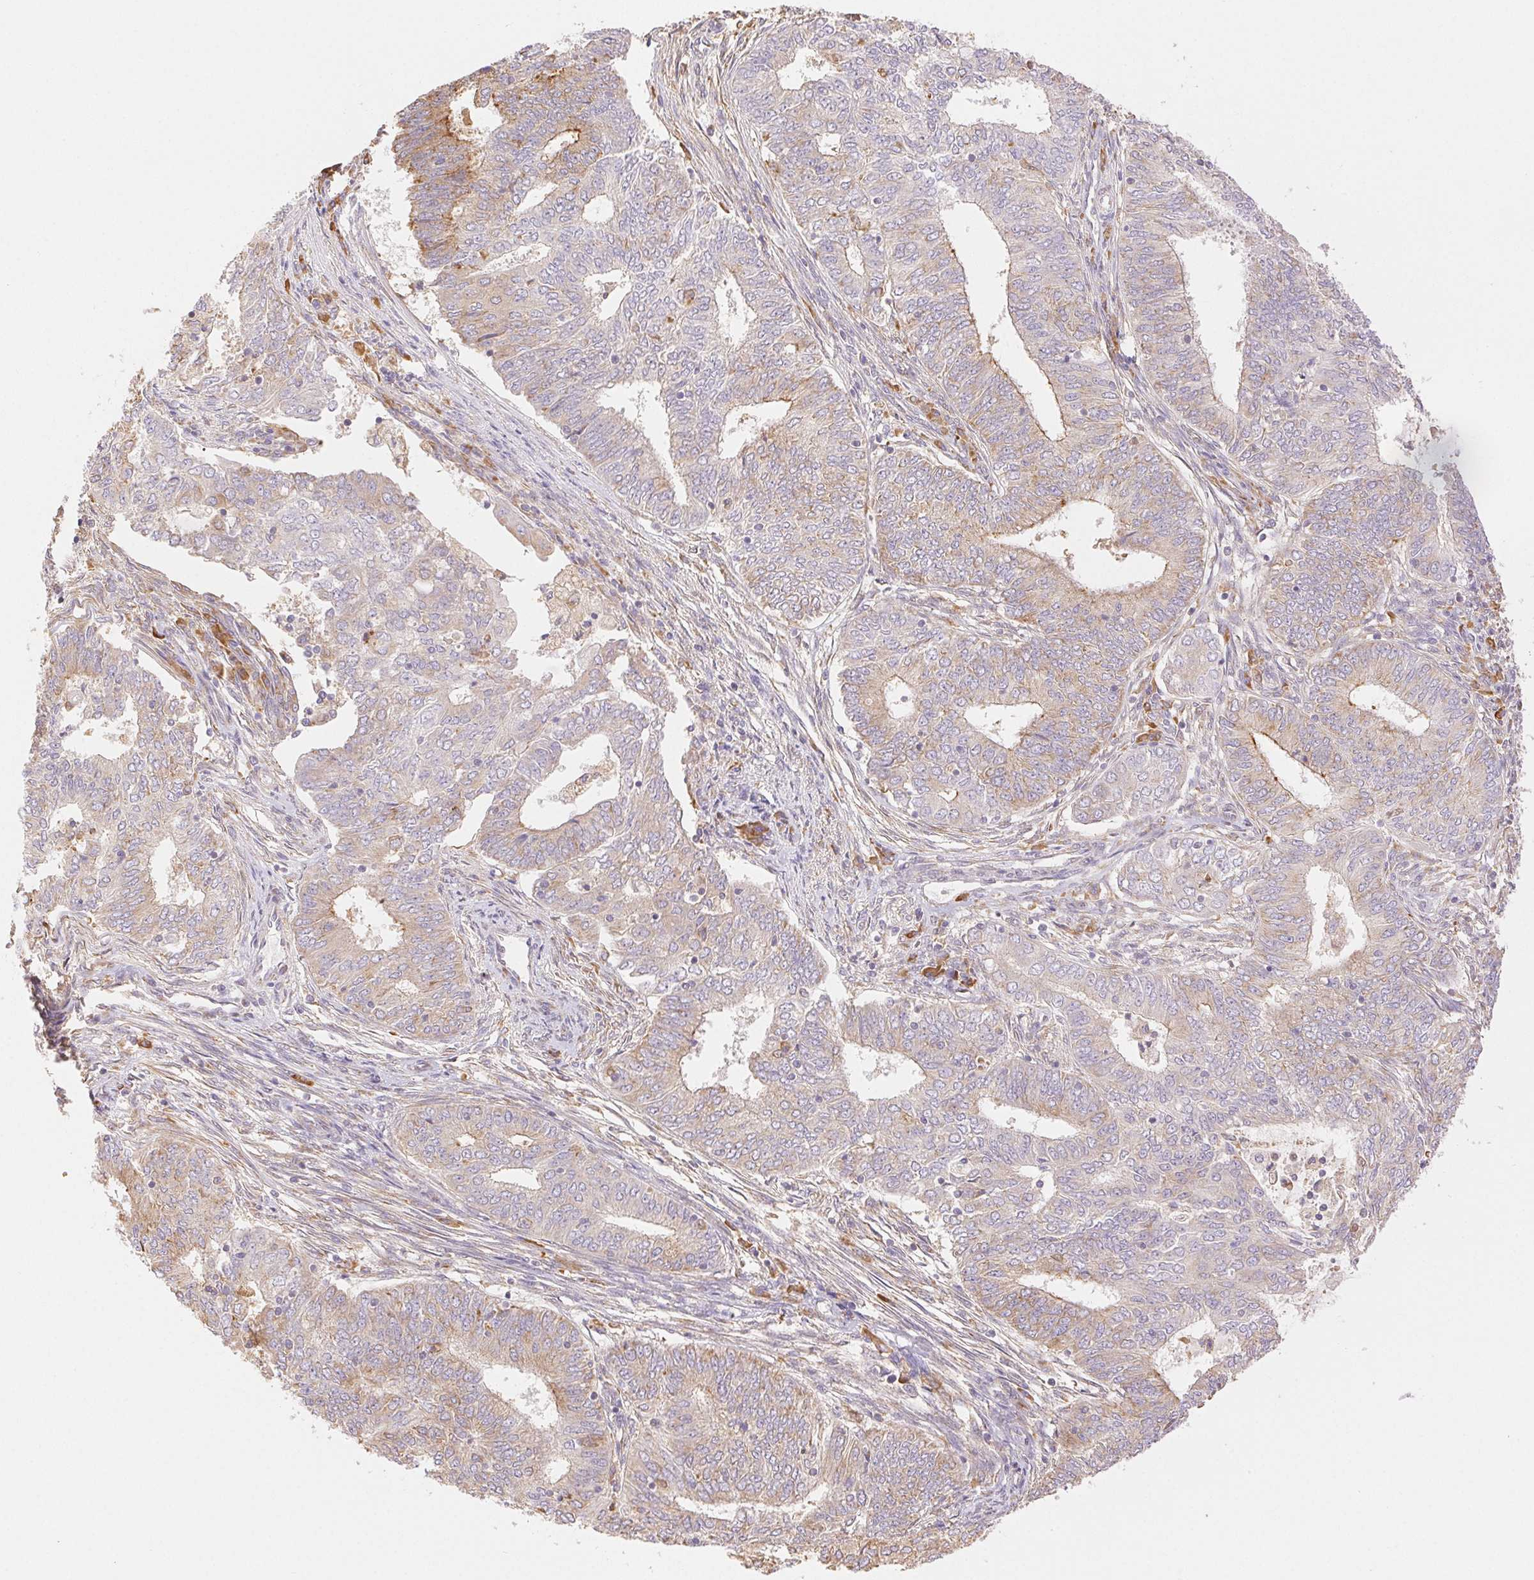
{"staining": {"intensity": "moderate", "quantity": "25%-75%", "location": "cytoplasmic/membranous"}, "tissue": "endometrial cancer", "cell_type": "Tumor cells", "image_type": "cancer", "snomed": [{"axis": "morphology", "description": "Adenocarcinoma, NOS"}, {"axis": "topography", "description": "Endometrium"}], "caption": "Adenocarcinoma (endometrial) was stained to show a protein in brown. There is medium levels of moderate cytoplasmic/membranous expression in approximately 25%-75% of tumor cells.", "gene": "ENTREP1", "patient": {"sex": "female", "age": 62}}